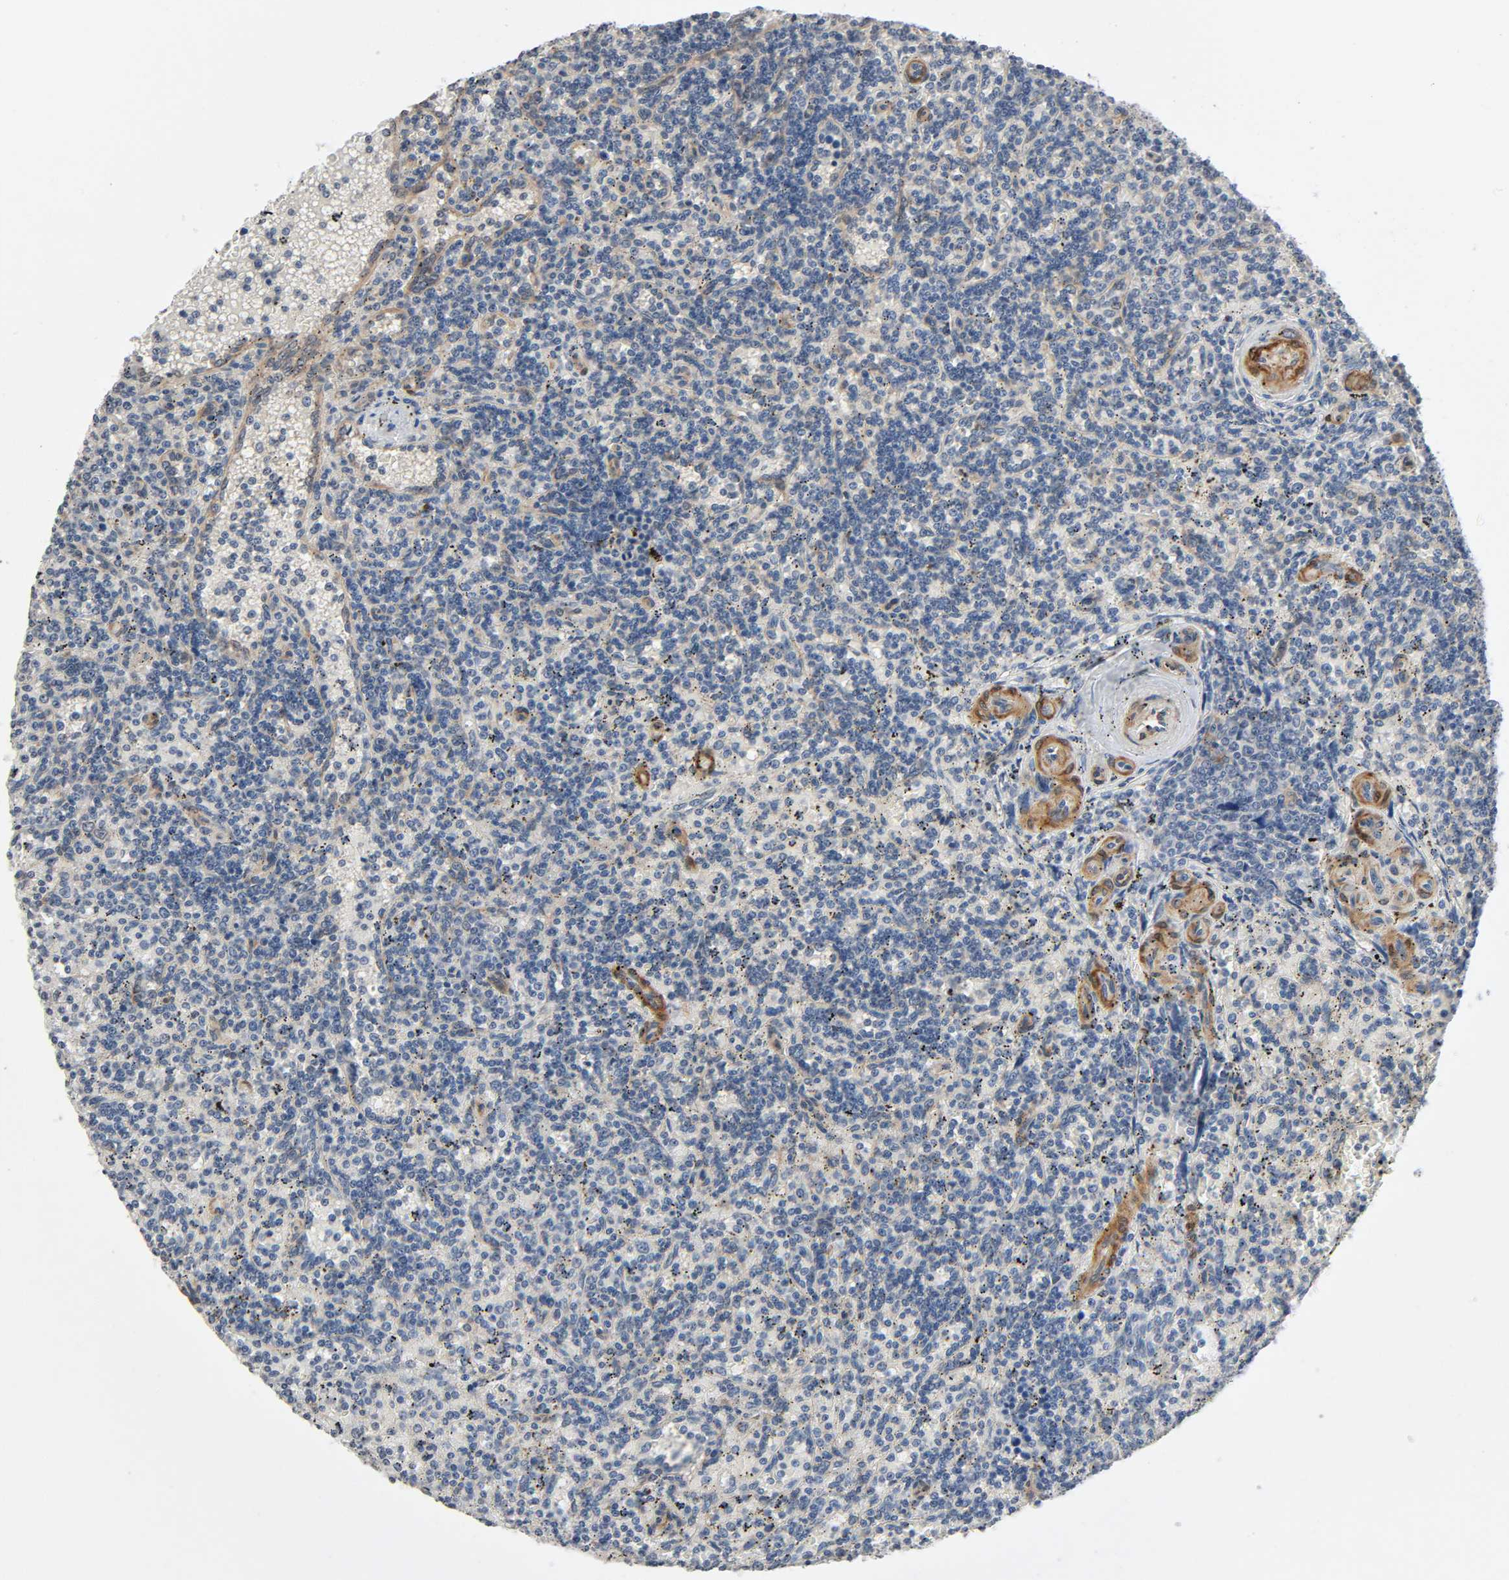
{"staining": {"intensity": "weak", "quantity": "25%-75%", "location": "cytoplasmic/membranous"}, "tissue": "lymphoma", "cell_type": "Tumor cells", "image_type": "cancer", "snomed": [{"axis": "morphology", "description": "Malignant lymphoma, non-Hodgkin's type, Low grade"}, {"axis": "topography", "description": "Spleen"}], "caption": "Lymphoma was stained to show a protein in brown. There is low levels of weak cytoplasmic/membranous positivity in about 25%-75% of tumor cells. Ihc stains the protein of interest in brown and the nuclei are stained blue.", "gene": "PTK2", "patient": {"sex": "male", "age": 73}}